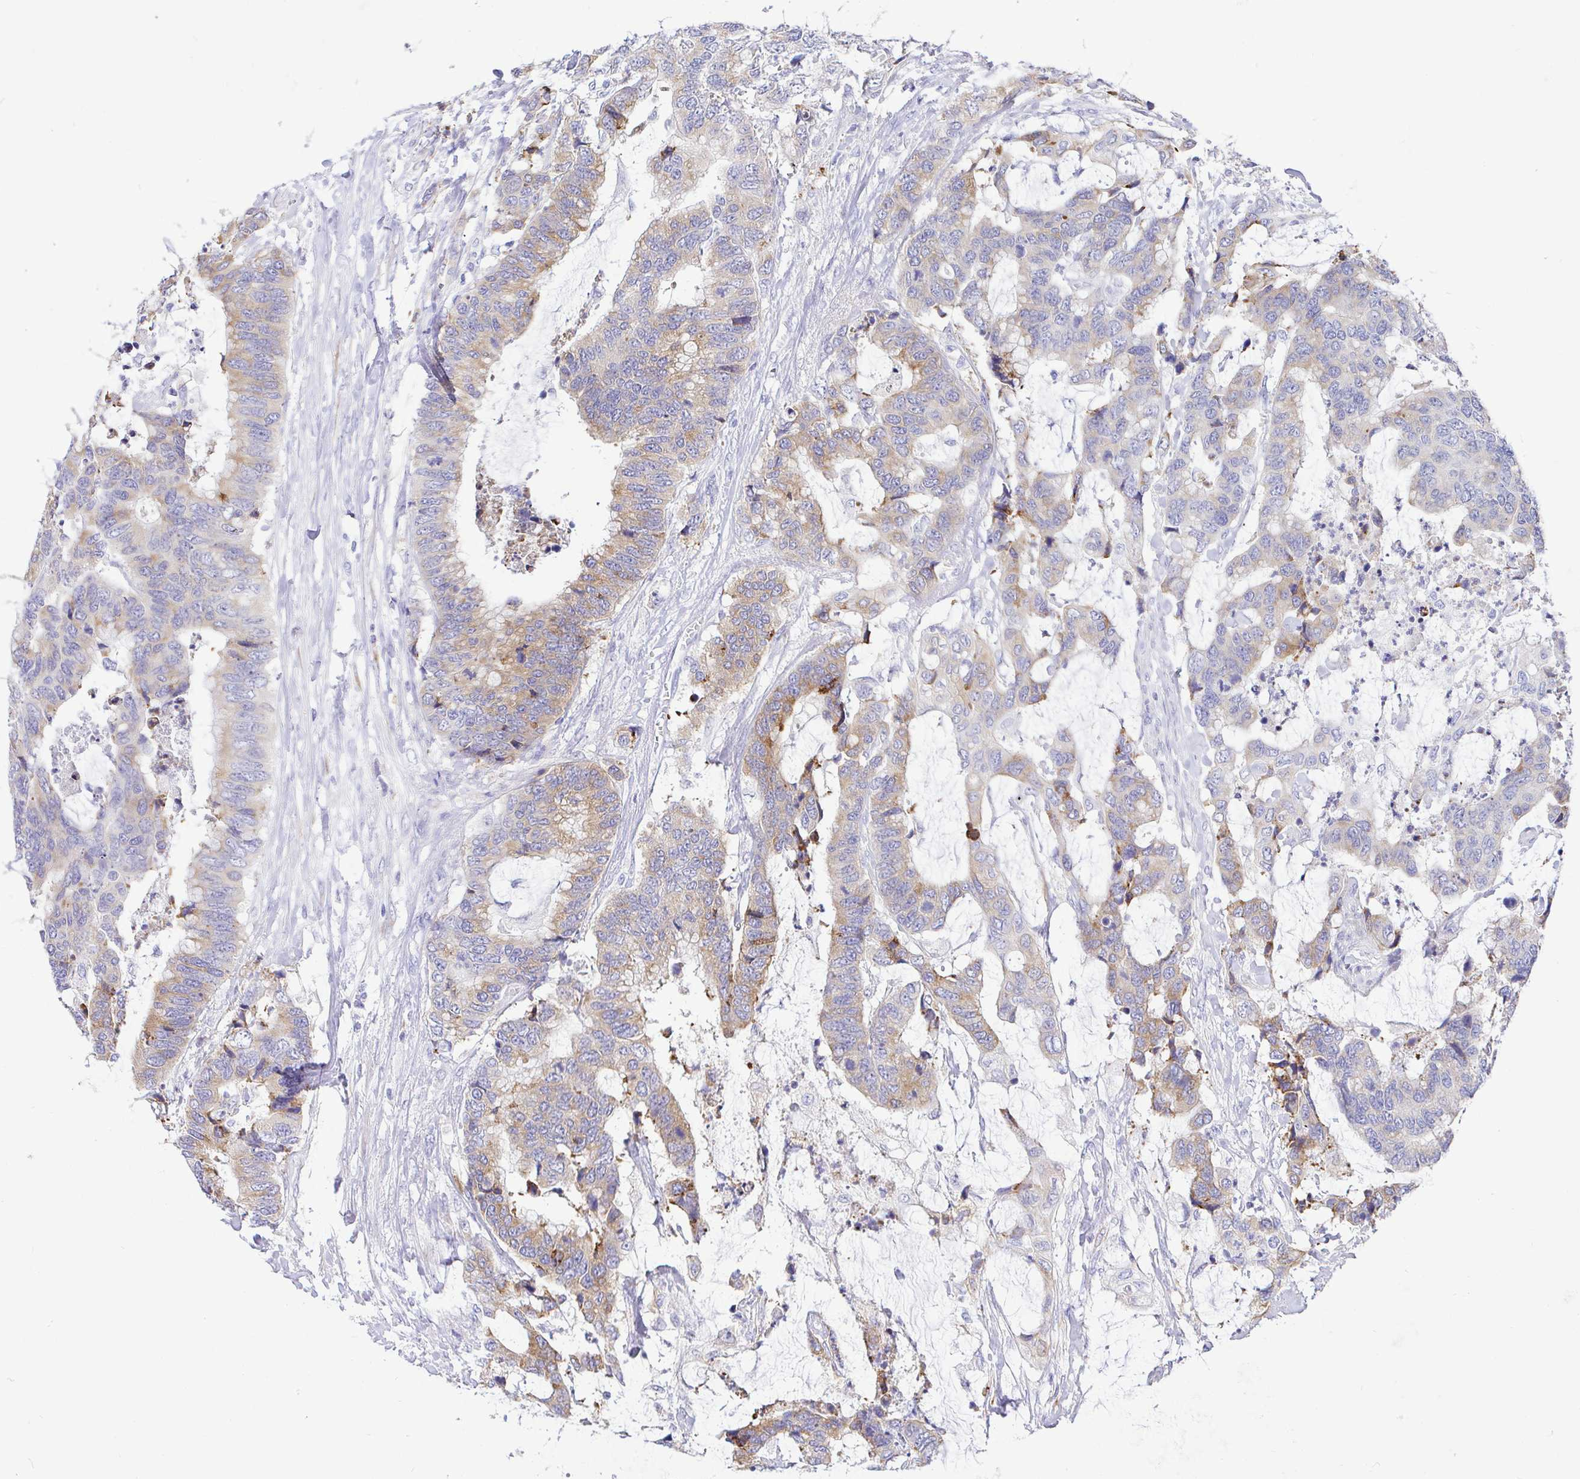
{"staining": {"intensity": "moderate", "quantity": "25%-75%", "location": "cytoplasmic/membranous"}, "tissue": "colorectal cancer", "cell_type": "Tumor cells", "image_type": "cancer", "snomed": [{"axis": "morphology", "description": "Adenocarcinoma, NOS"}, {"axis": "topography", "description": "Rectum"}], "caption": "A micrograph showing moderate cytoplasmic/membranous positivity in approximately 25%-75% of tumor cells in adenocarcinoma (colorectal), as visualized by brown immunohistochemical staining.", "gene": "CCDC62", "patient": {"sex": "female", "age": 59}}